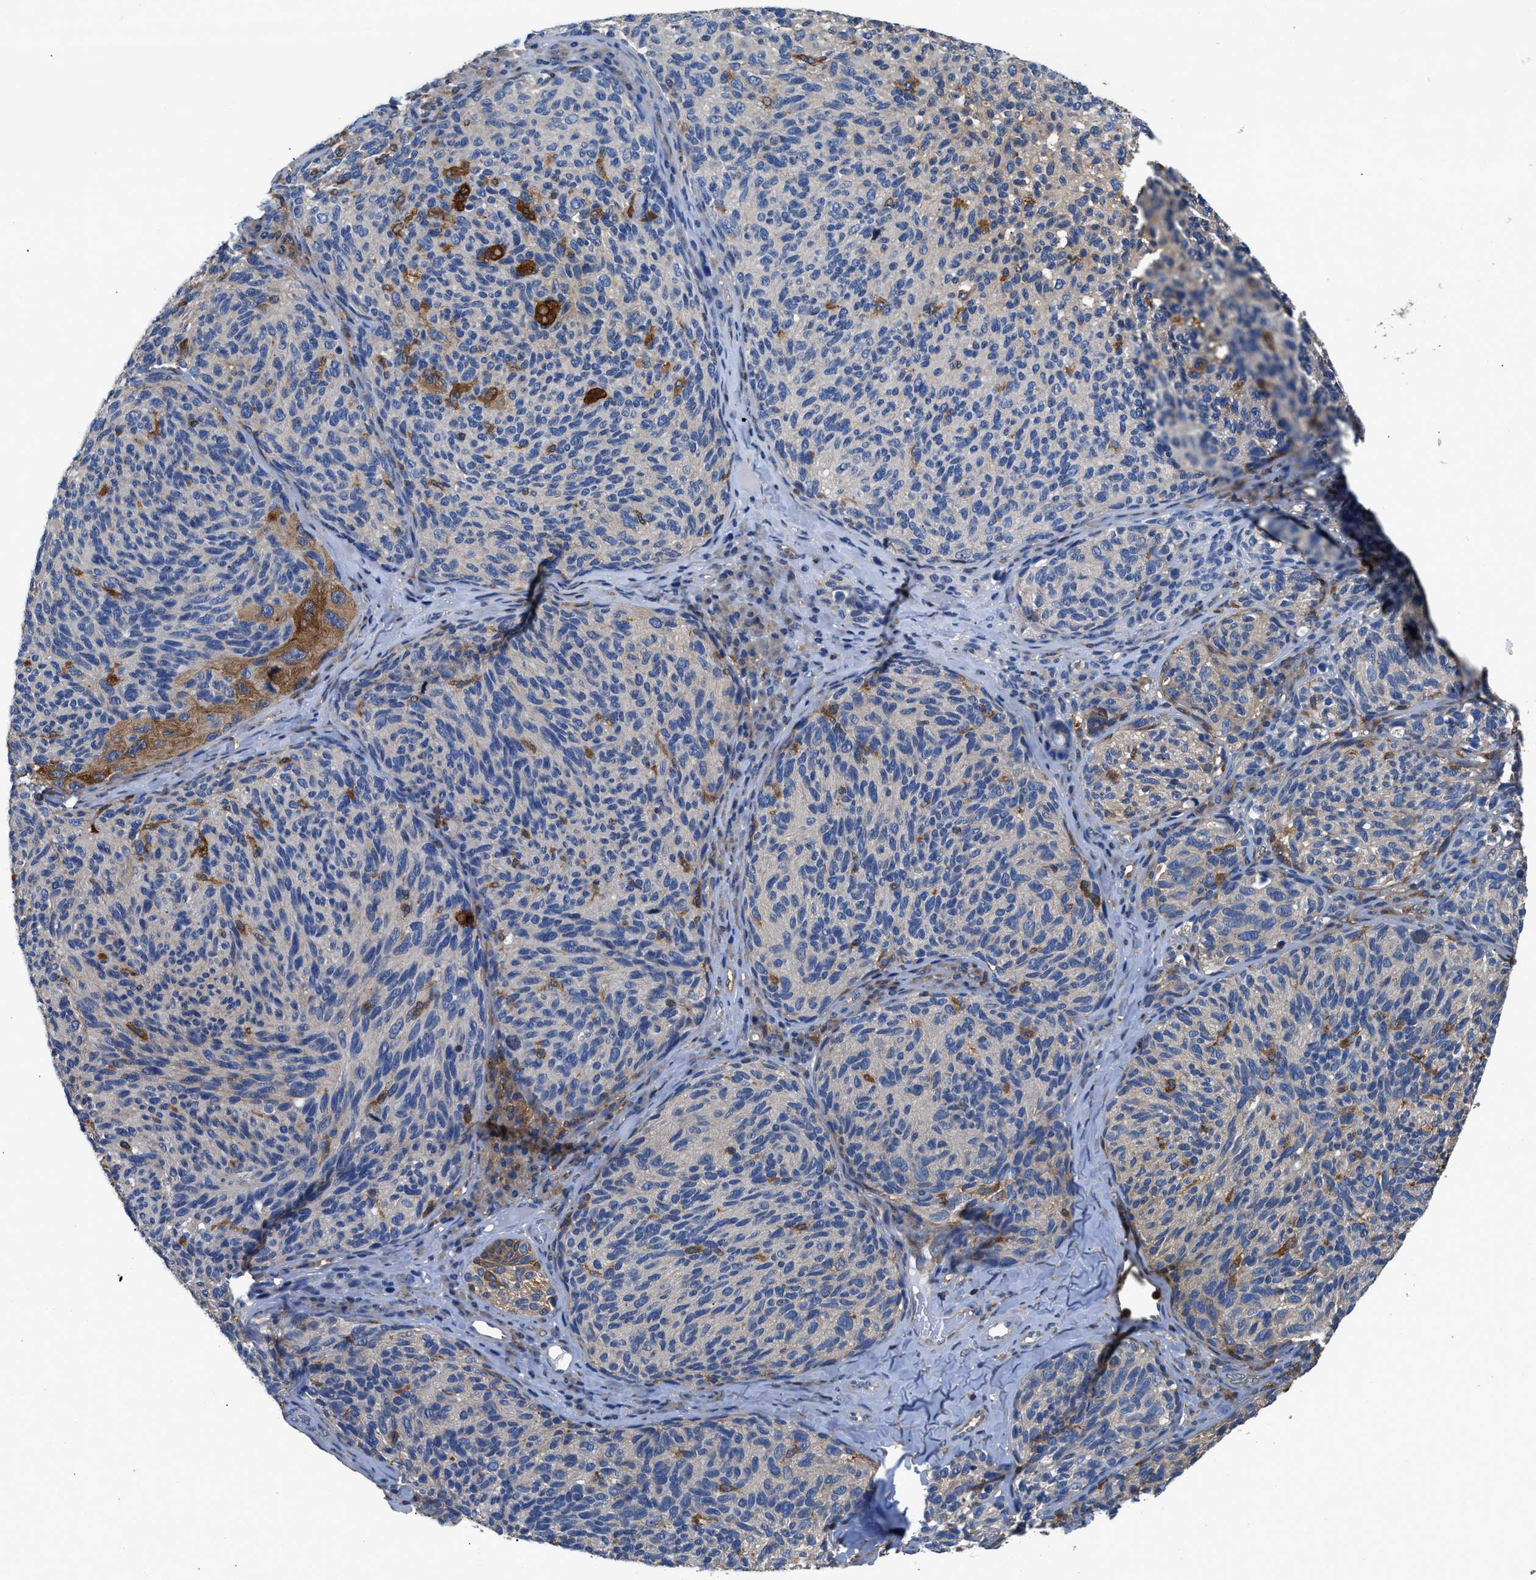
{"staining": {"intensity": "moderate", "quantity": "<25%", "location": "cytoplasmic/membranous"}, "tissue": "melanoma", "cell_type": "Tumor cells", "image_type": "cancer", "snomed": [{"axis": "morphology", "description": "Malignant melanoma, NOS"}, {"axis": "topography", "description": "Skin"}], "caption": "An immunohistochemistry (IHC) histopathology image of neoplastic tissue is shown. Protein staining in brown highlights moderate cytoplasmic/membranous positivity in melanoma within tumor cells.", "gene": "PKM", "patient": {"sex": "female", "age": 73}}